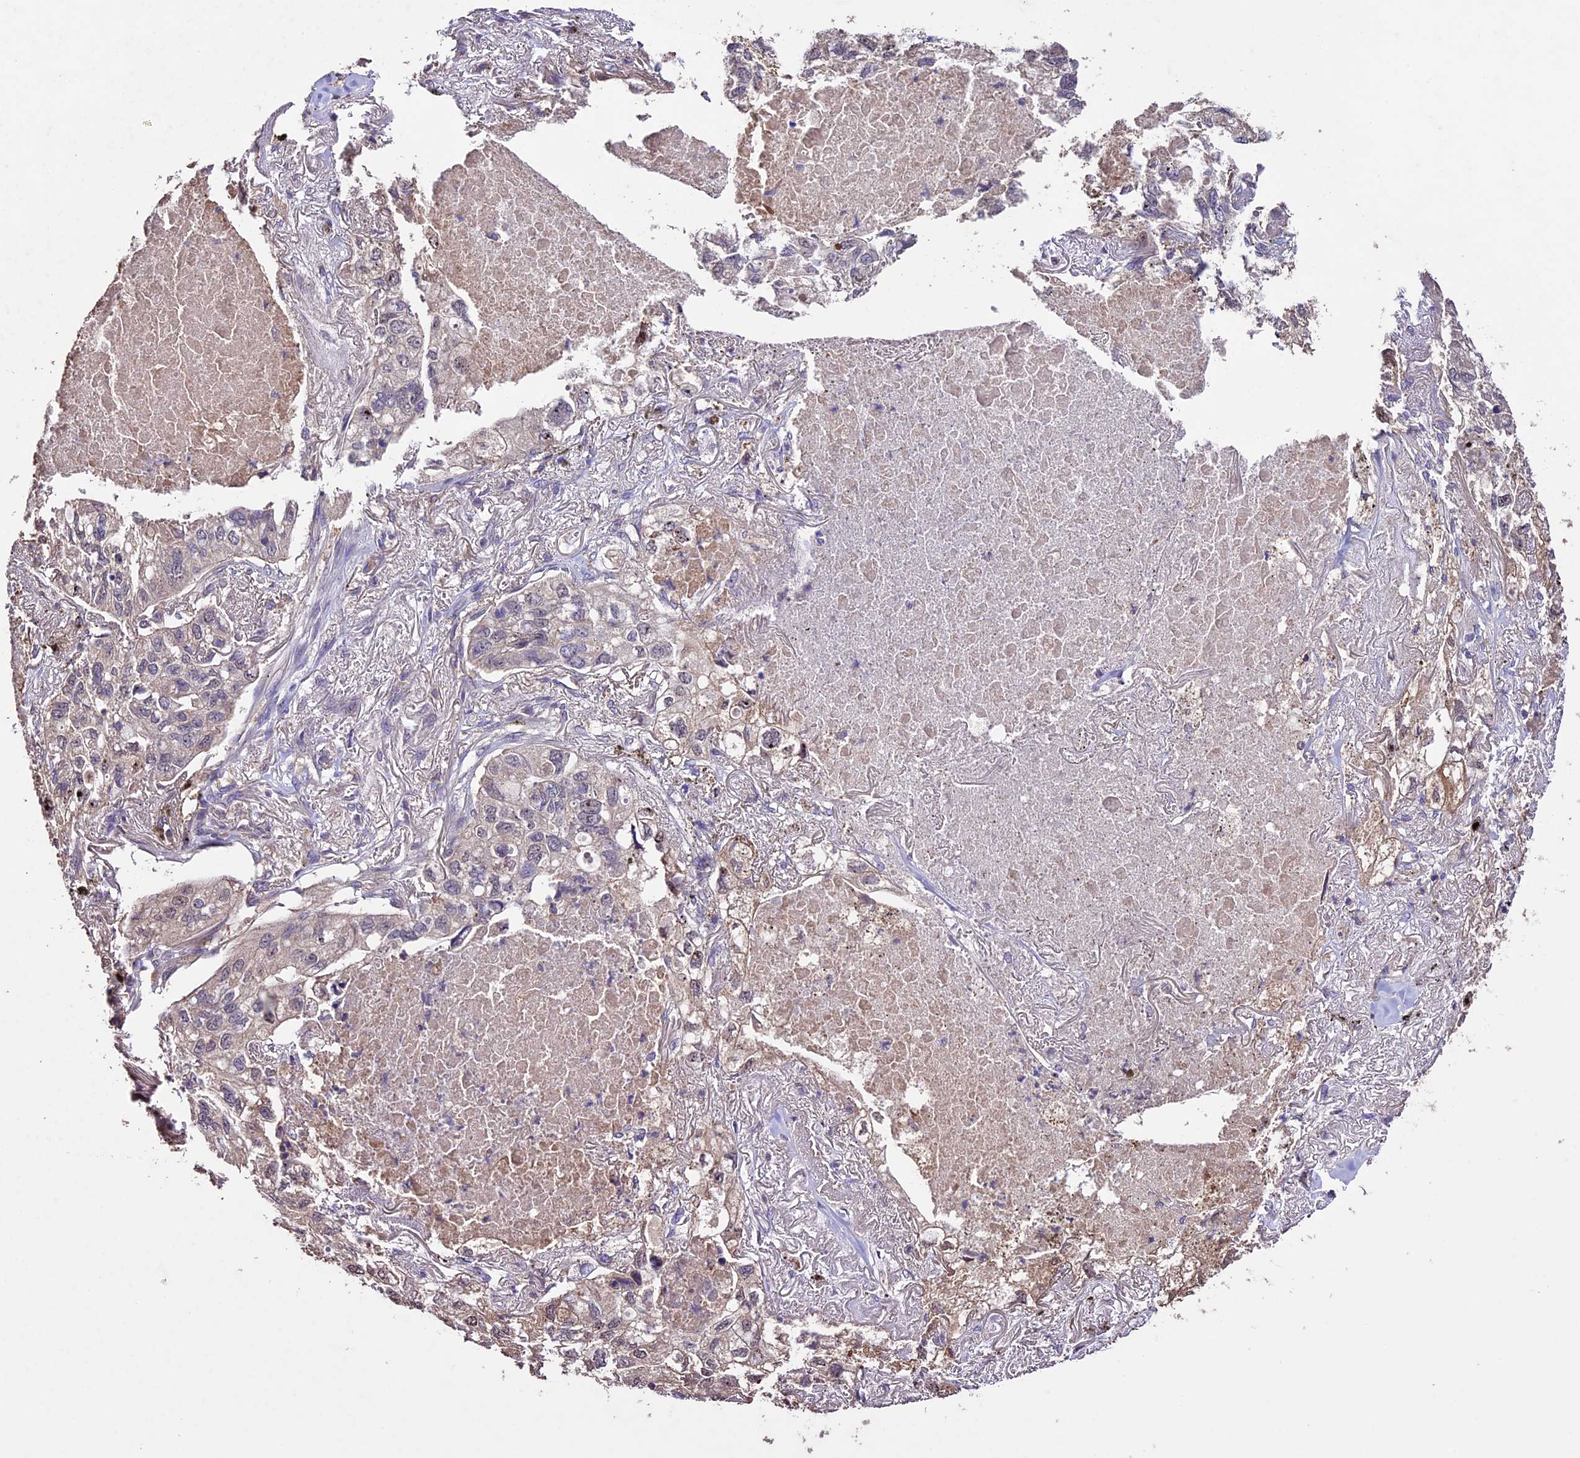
{"staining": {"intensity": "negative", "quantity": "none", "location": "none"}, "tissue": "lung cancer", "cell_type": "Tumor cells", "image_type": "cancer", "snomed": [{"axis": "morphology", "description": "Adenocarcinoma, NOS"}, {"axis": "topography", "description": "Lung"}], "caption": "This is an immunohistochemistry image of human lung adenocarcinoma. There is no positivity in tumor cells.", "gene": "DIS3L", "patient": {"sex": "male", "age": 65}}